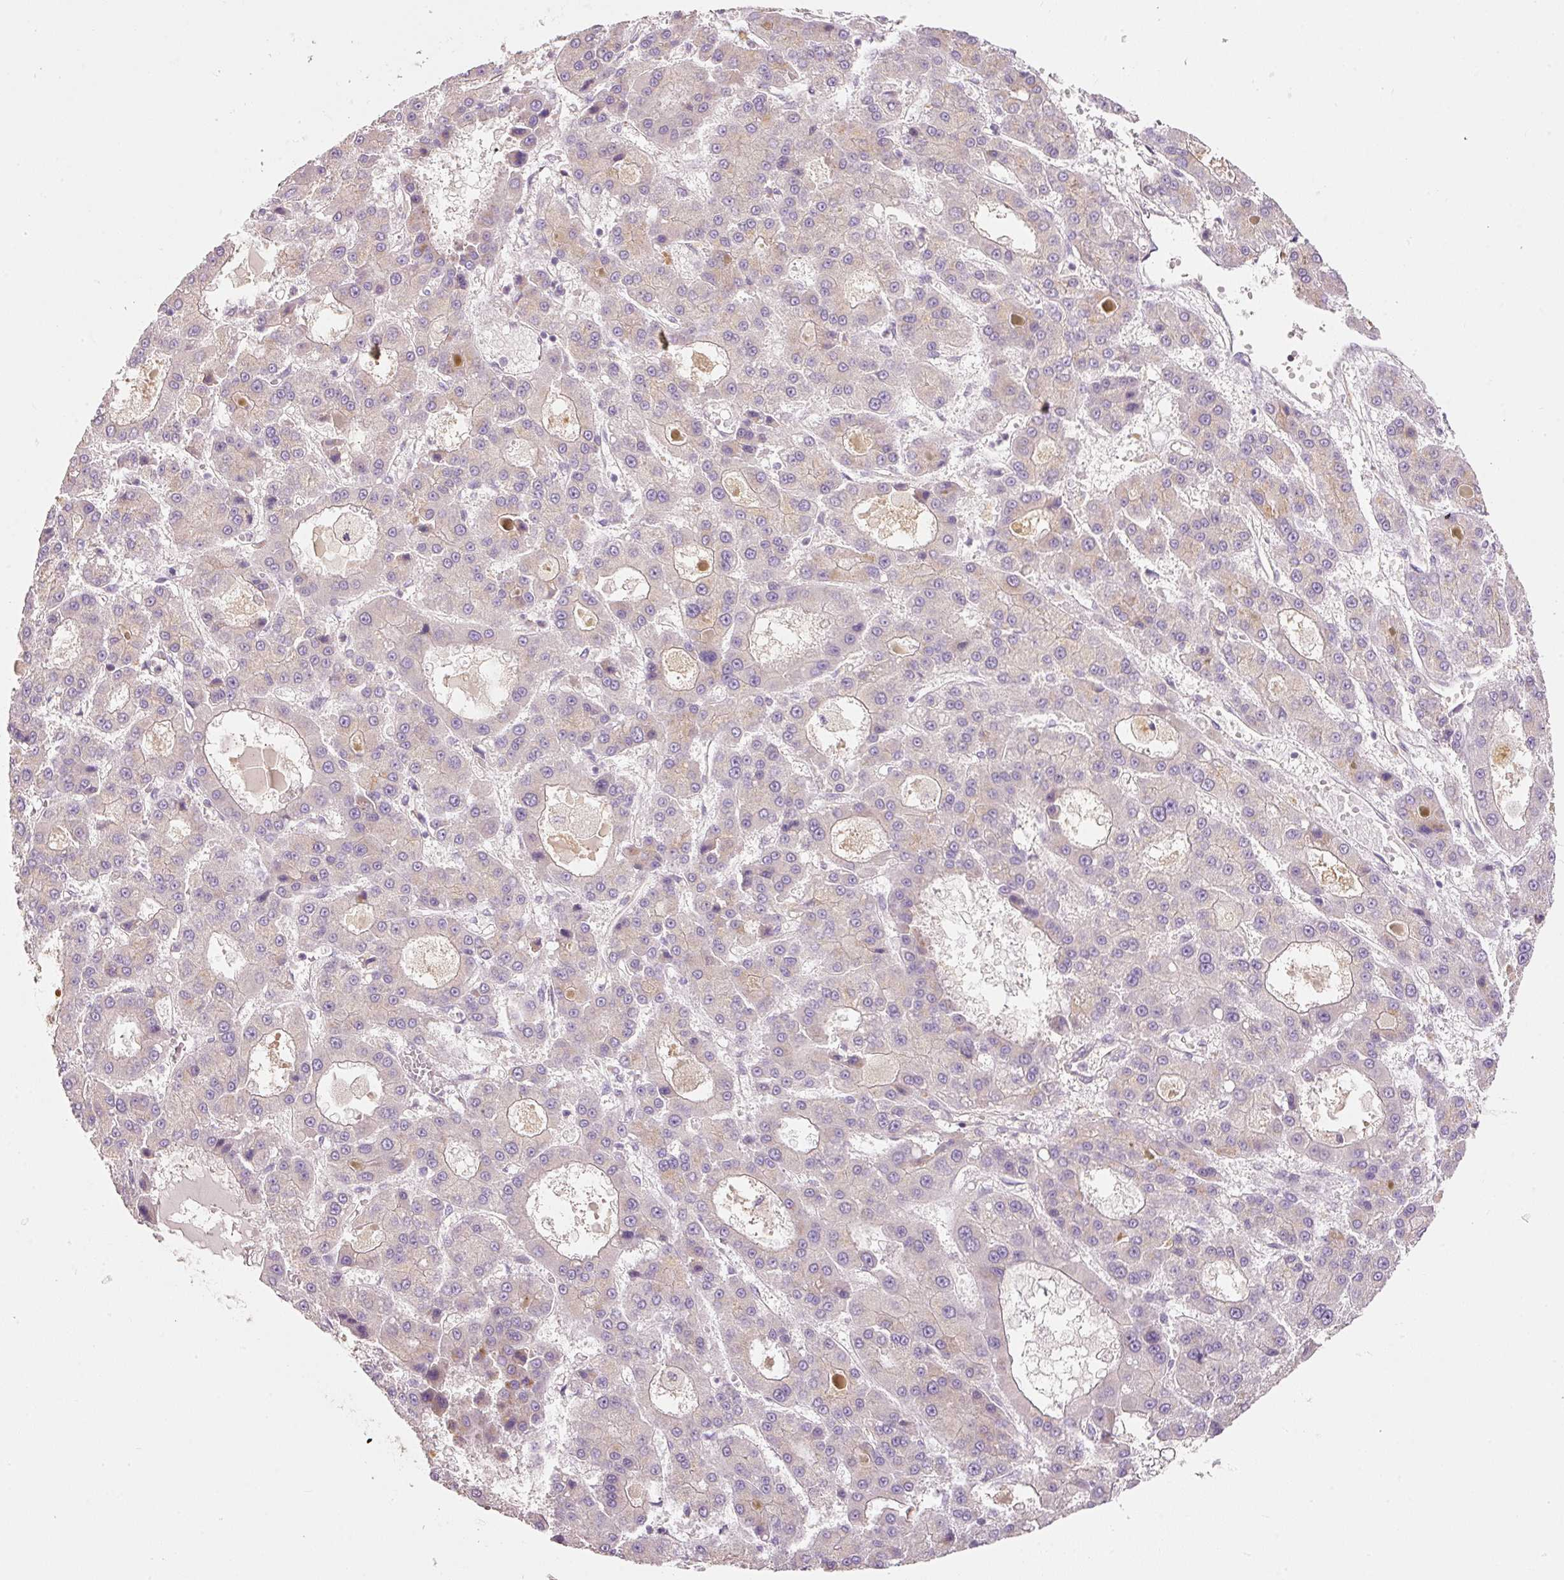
{"staining": {"intensity": "negative", "quantity": "none", "location": "none"}, "tissue": "liver cancer", "cell_type": "Tumor cells", "image_type": "cancer", "snomed": [{"axis": "morphology", "description": "Carcinoma, Hepatocellular, NOS"}, {"axis": "topography", "description": "Liver"}], "caption": "This image is of liver cancer stained with immunohistochemistry to label a protein in brown with the nuclei are counter-stained blue. There is no expression in tumor cells.", "gene": "RNF167", "patient": {"sex": "male", "age": 70}}